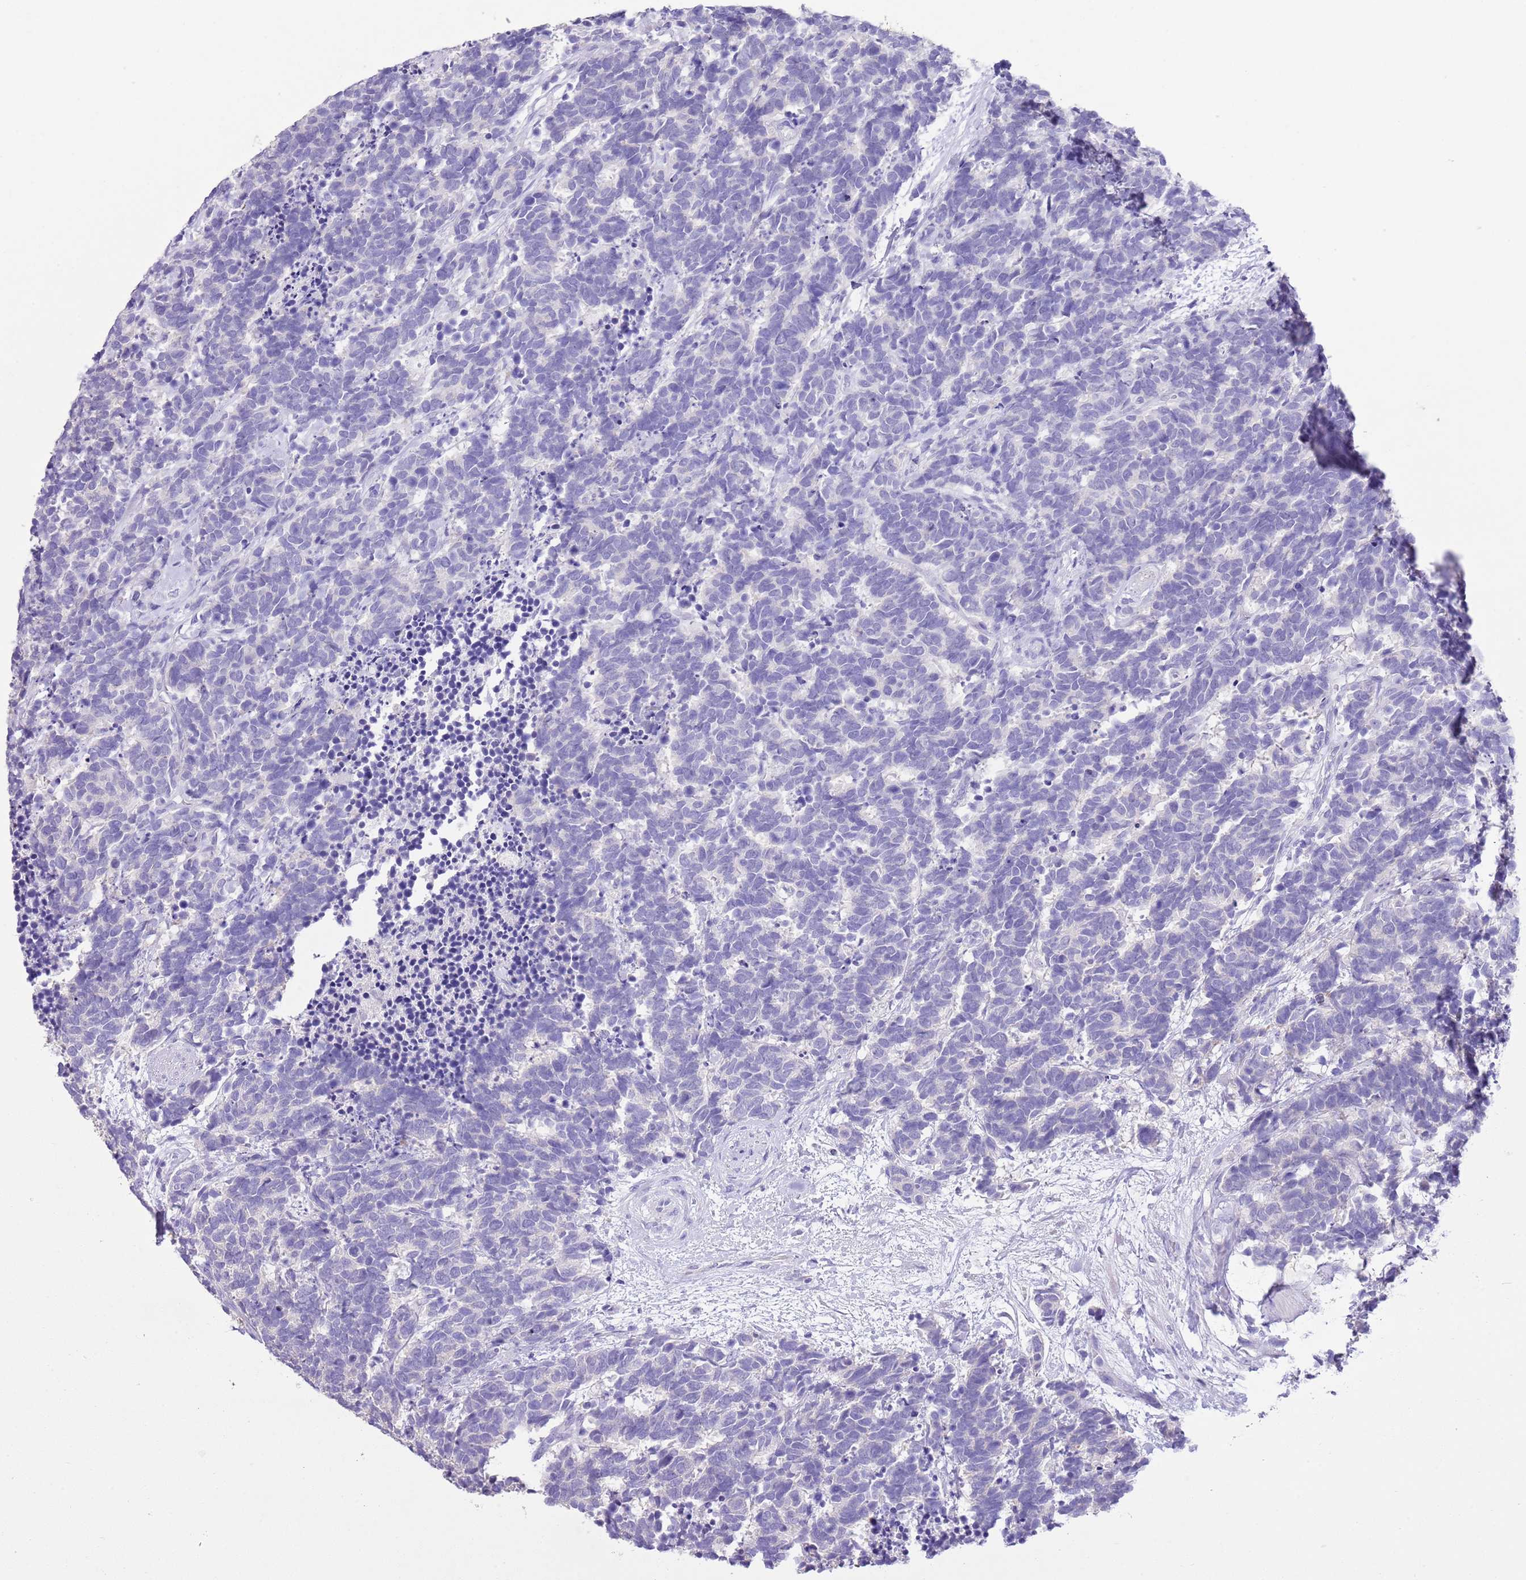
{"staining": {"intensity": "negative", "quantity": "none", "location": "none"}, "tissue": "carcinoid", "cell_type": "Tumor cells", "image_type": "cancer", "snomed": [{"axis": "morphology", "description": "Carcinoma, NOS"}, {"axis": "morphology", "description": "Carcinoid, malignant, NOS"}, {"axis": "topography", "description": "Prostate"}], "caption": "The micrograph exhibits no significant expression in tumor cells of carcinoid.", "gene": "CLEC2A", "patient": {"sex": "male", "age": 57}}